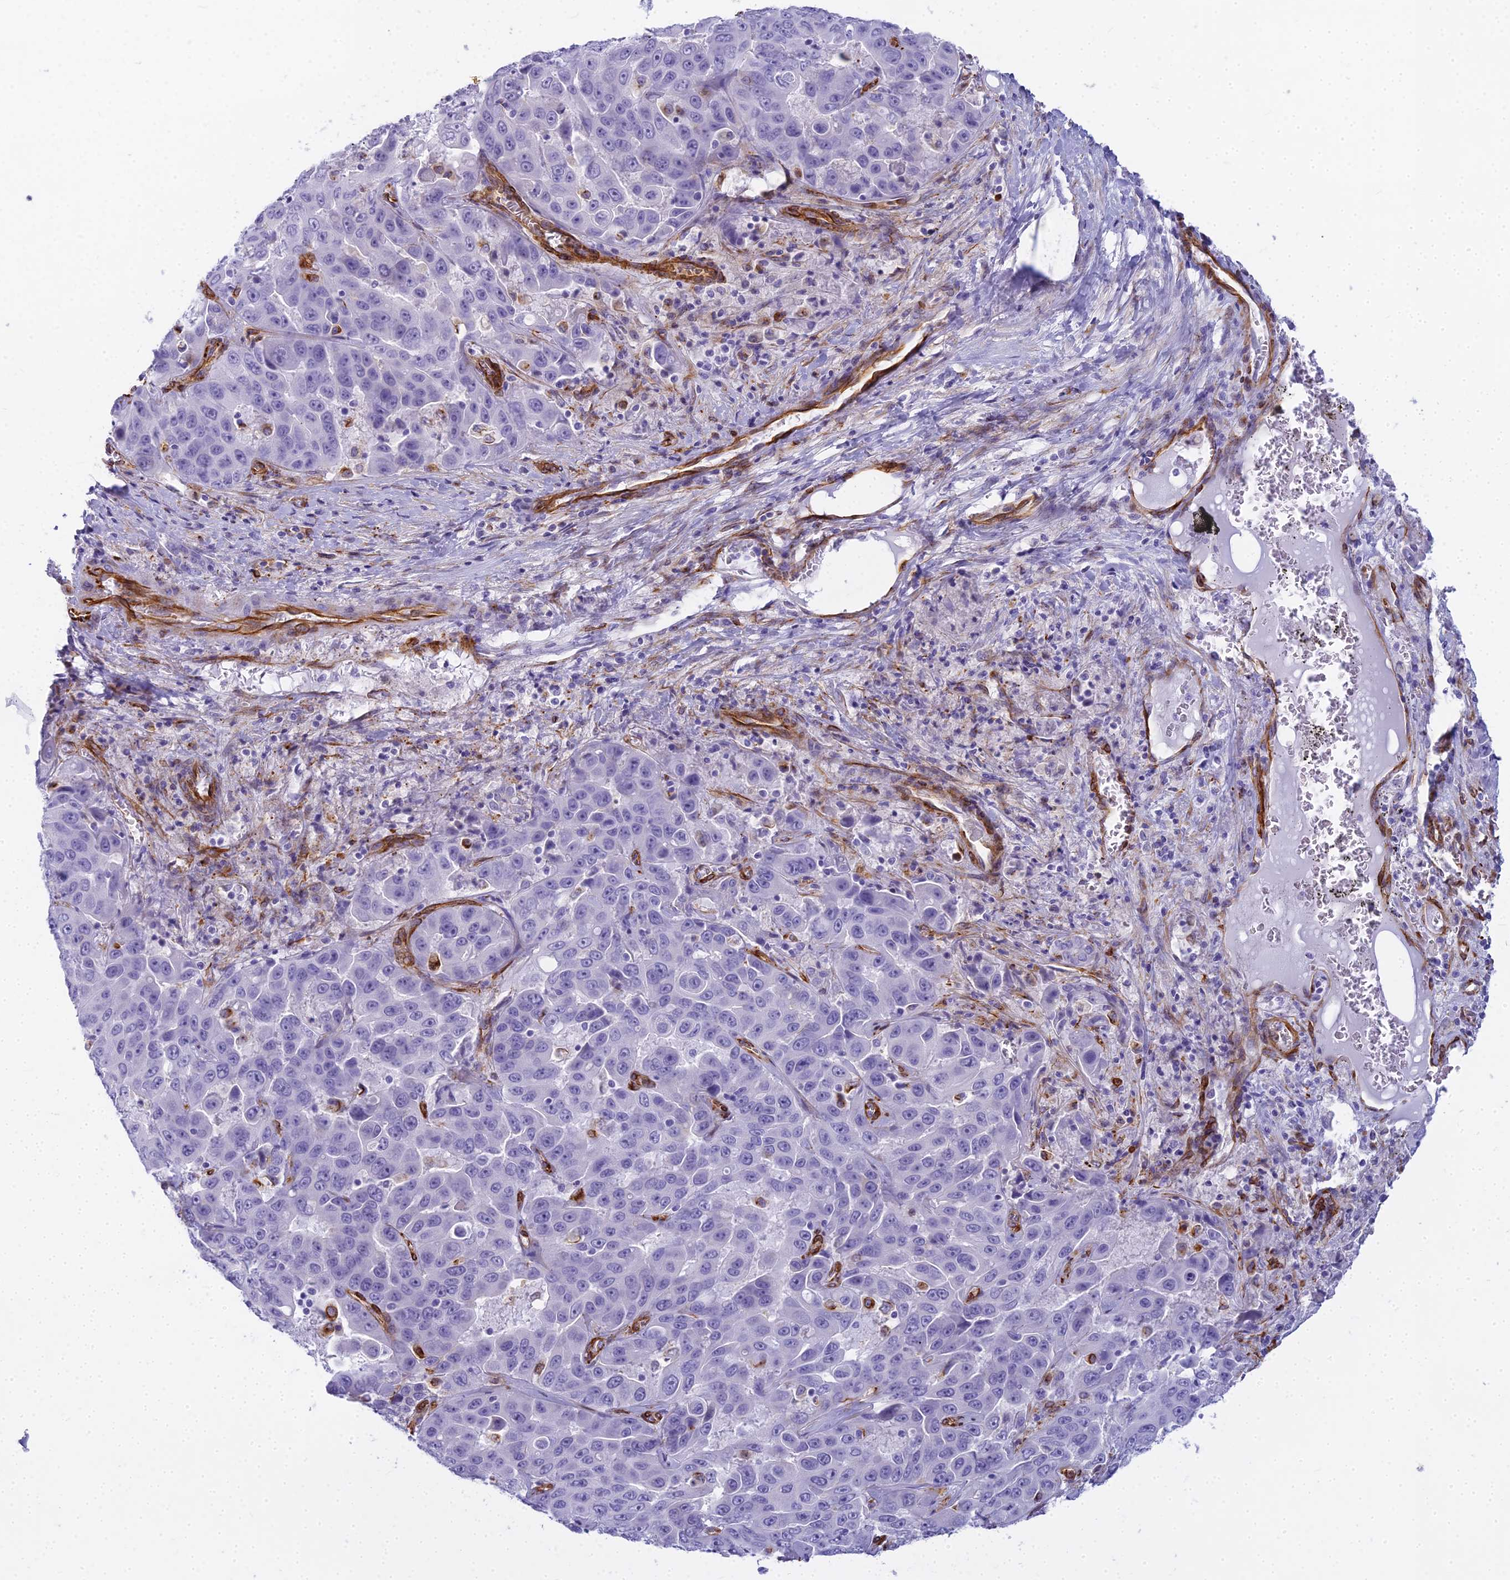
{"staining": {"intensity": "negative", "quantity": "none", "location": "none"}, "tissue": "liver cancer", "cell_type": "Tumor cells", "image_type": "cancer", "snomed": [{"axis": "morphology", "description": "Cholangiocarcinoma"}, {"axis": "topography", "description": "Liver"}], "caption": "DAB (3,3'-diaminobenzidine) immunohistochemical staining of human liver cholangiocarcinoma displays no significant staining in tumor cells. (Brightfield microscopy of DAB (3,3'-diaminobenzidine) IHC at high magnification).", "gene": "EVI2A", "patient": {"sex": "female", "age": 52}}